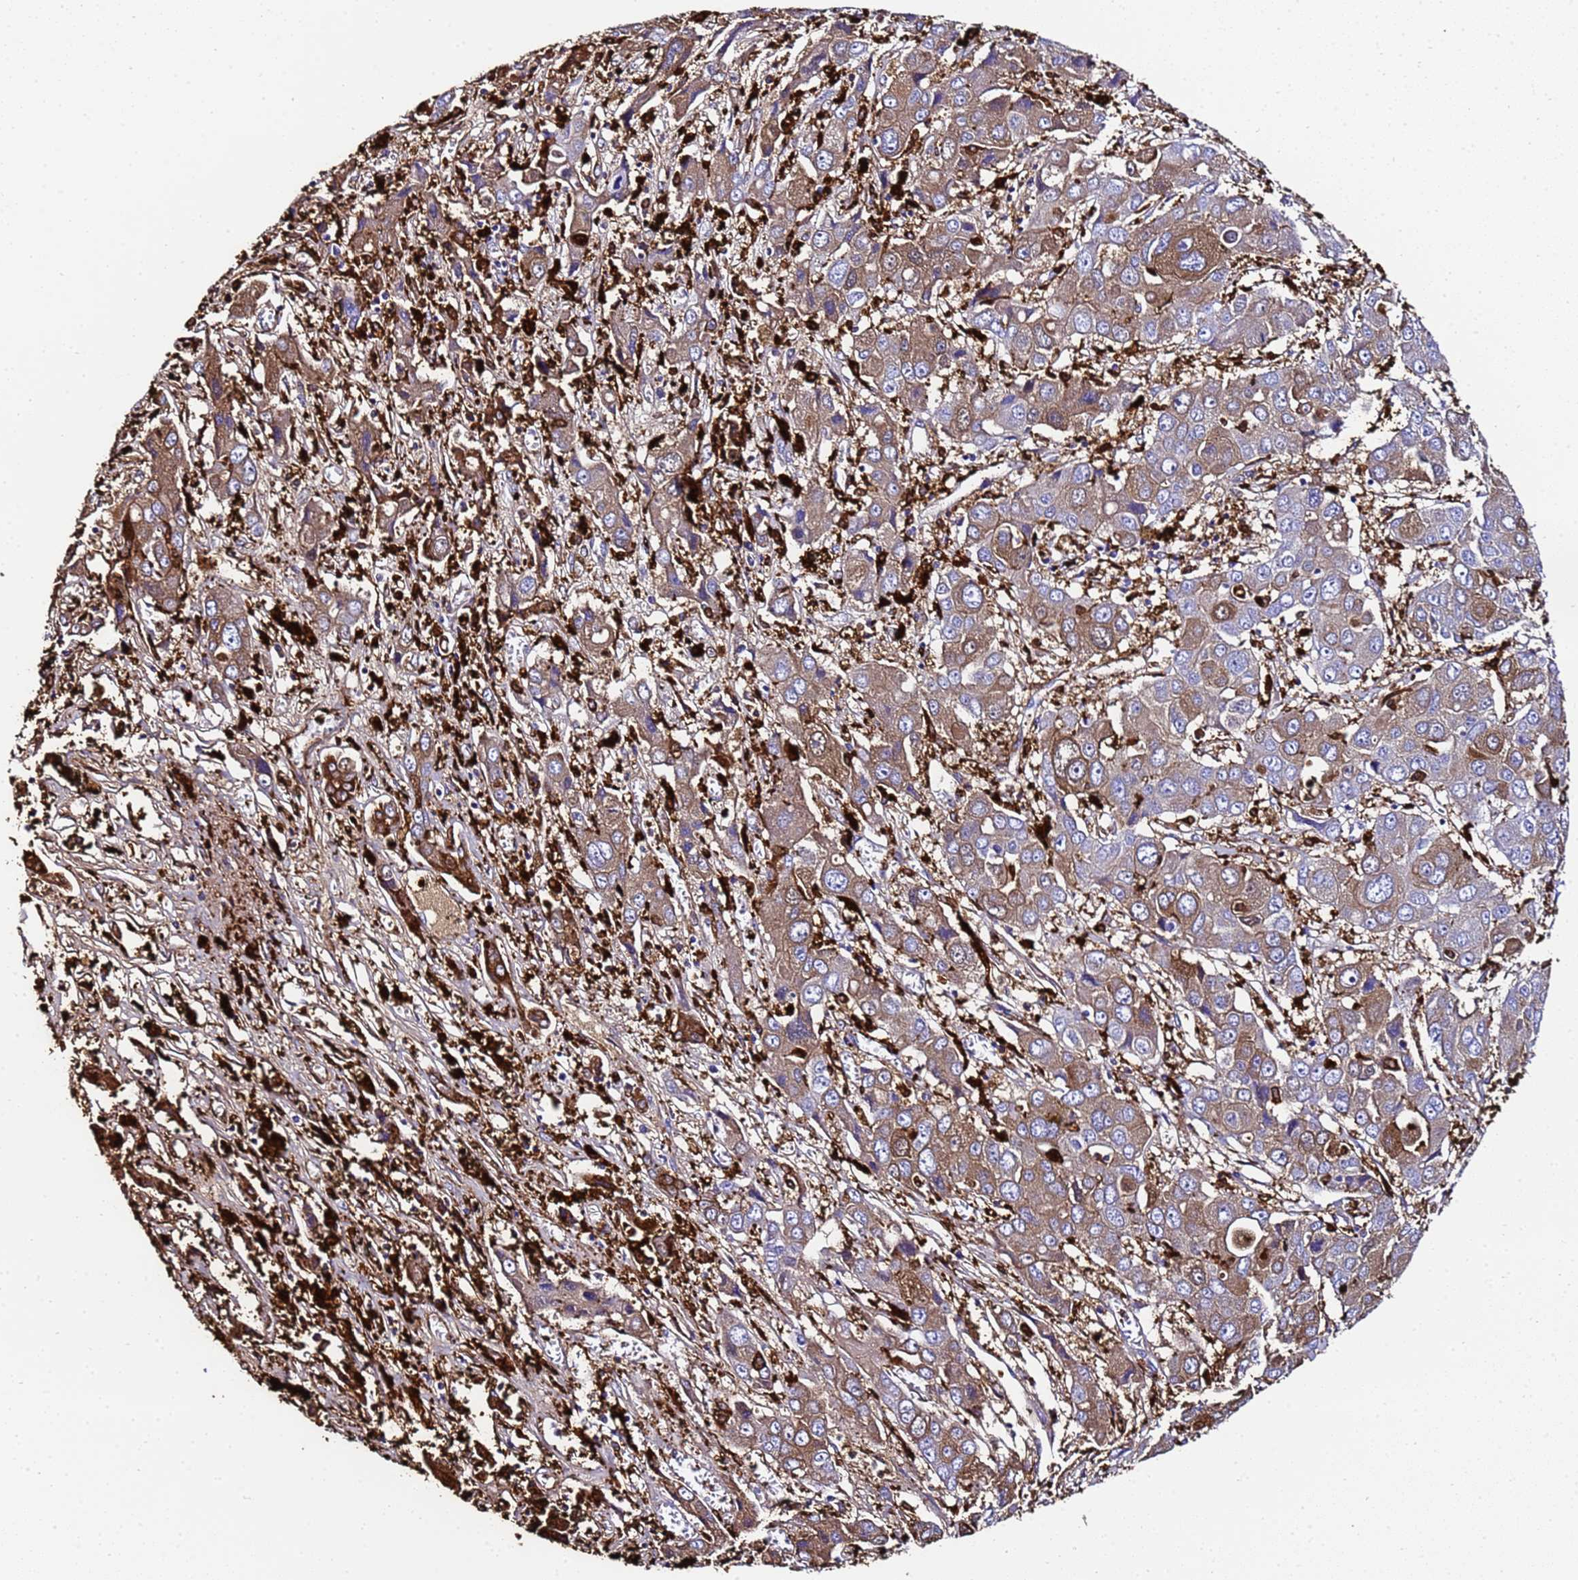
{"staining": {"intensity": "moderate", "quantity": ">75%", "location": "cytoplasmic/membranous"}, "tissue": "liver cancer", "cell_type": "Tumor cells", "image_type": "cancer", "snomed": [{"axis": "morphology", "description": "Cholangiocarcinoma"}, {"axis": "topography", "description": "Liver"}], "caption": "The immunohistochemical stain shows moderate cytoplasmic/membranous expression in tumor cells of liver cholangiocarcinoma tissue.", "gene": "FTL", "patient": {"sex": "male", "age": 67}}